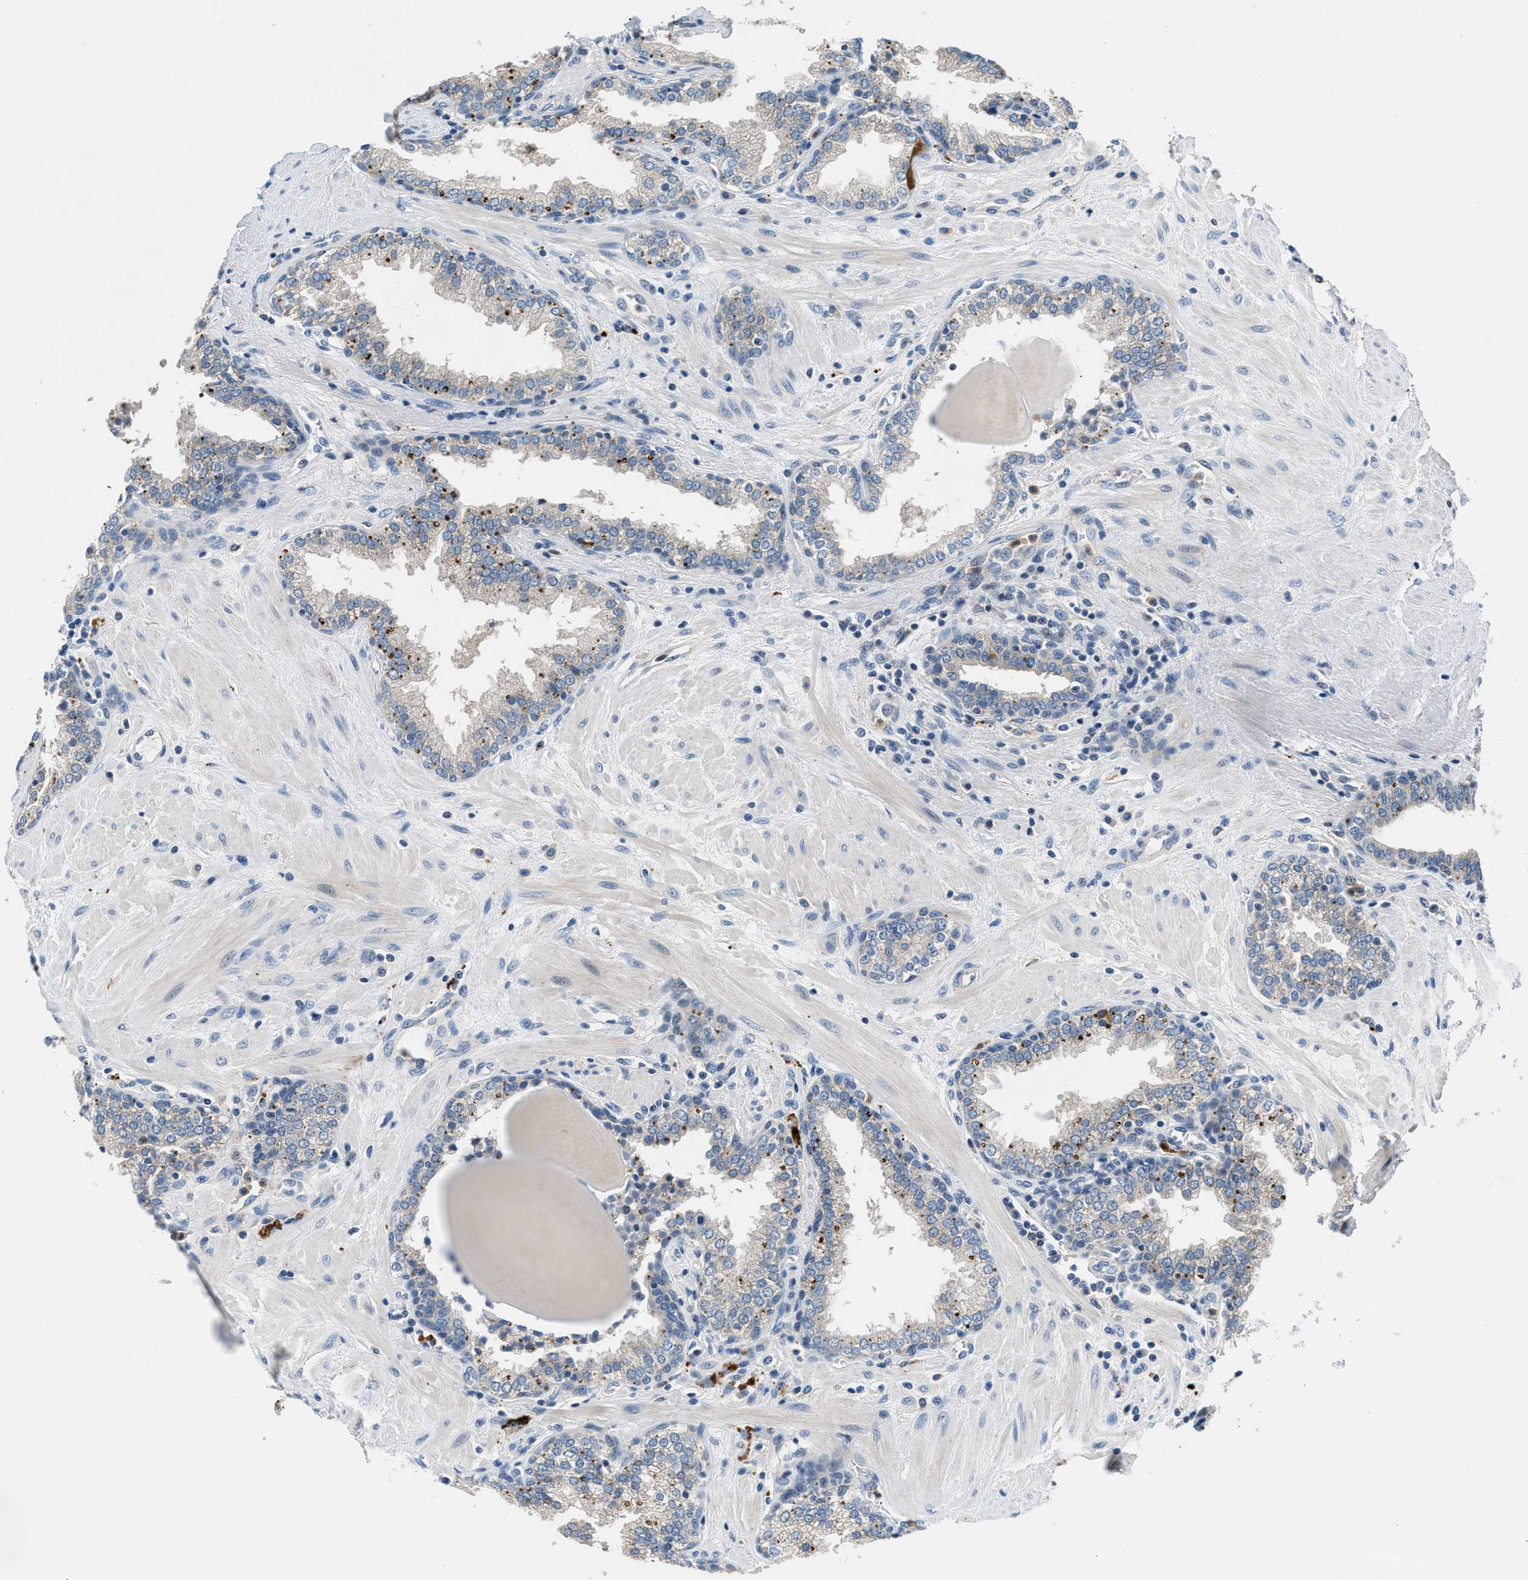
{"staining": {"intensity": "strong", "quantity": "<25%", "location": "cytoplasmic/membranous"}, "tissue": "prostate", "cell_type": "Glandular cells", "image_type": "normal", "snomed": [{"axis": "morphology", "description": "Normal tissue, NOS"}, {"axis": "topography", "description": "Prostate"}], "caption": "Strong cytoplasmic/membranous positivity is seen in approximately <25% of glandular cells in benign prostate.", "gene": "ADGRE3", "patient": {"sex": "male", "age": 51}}